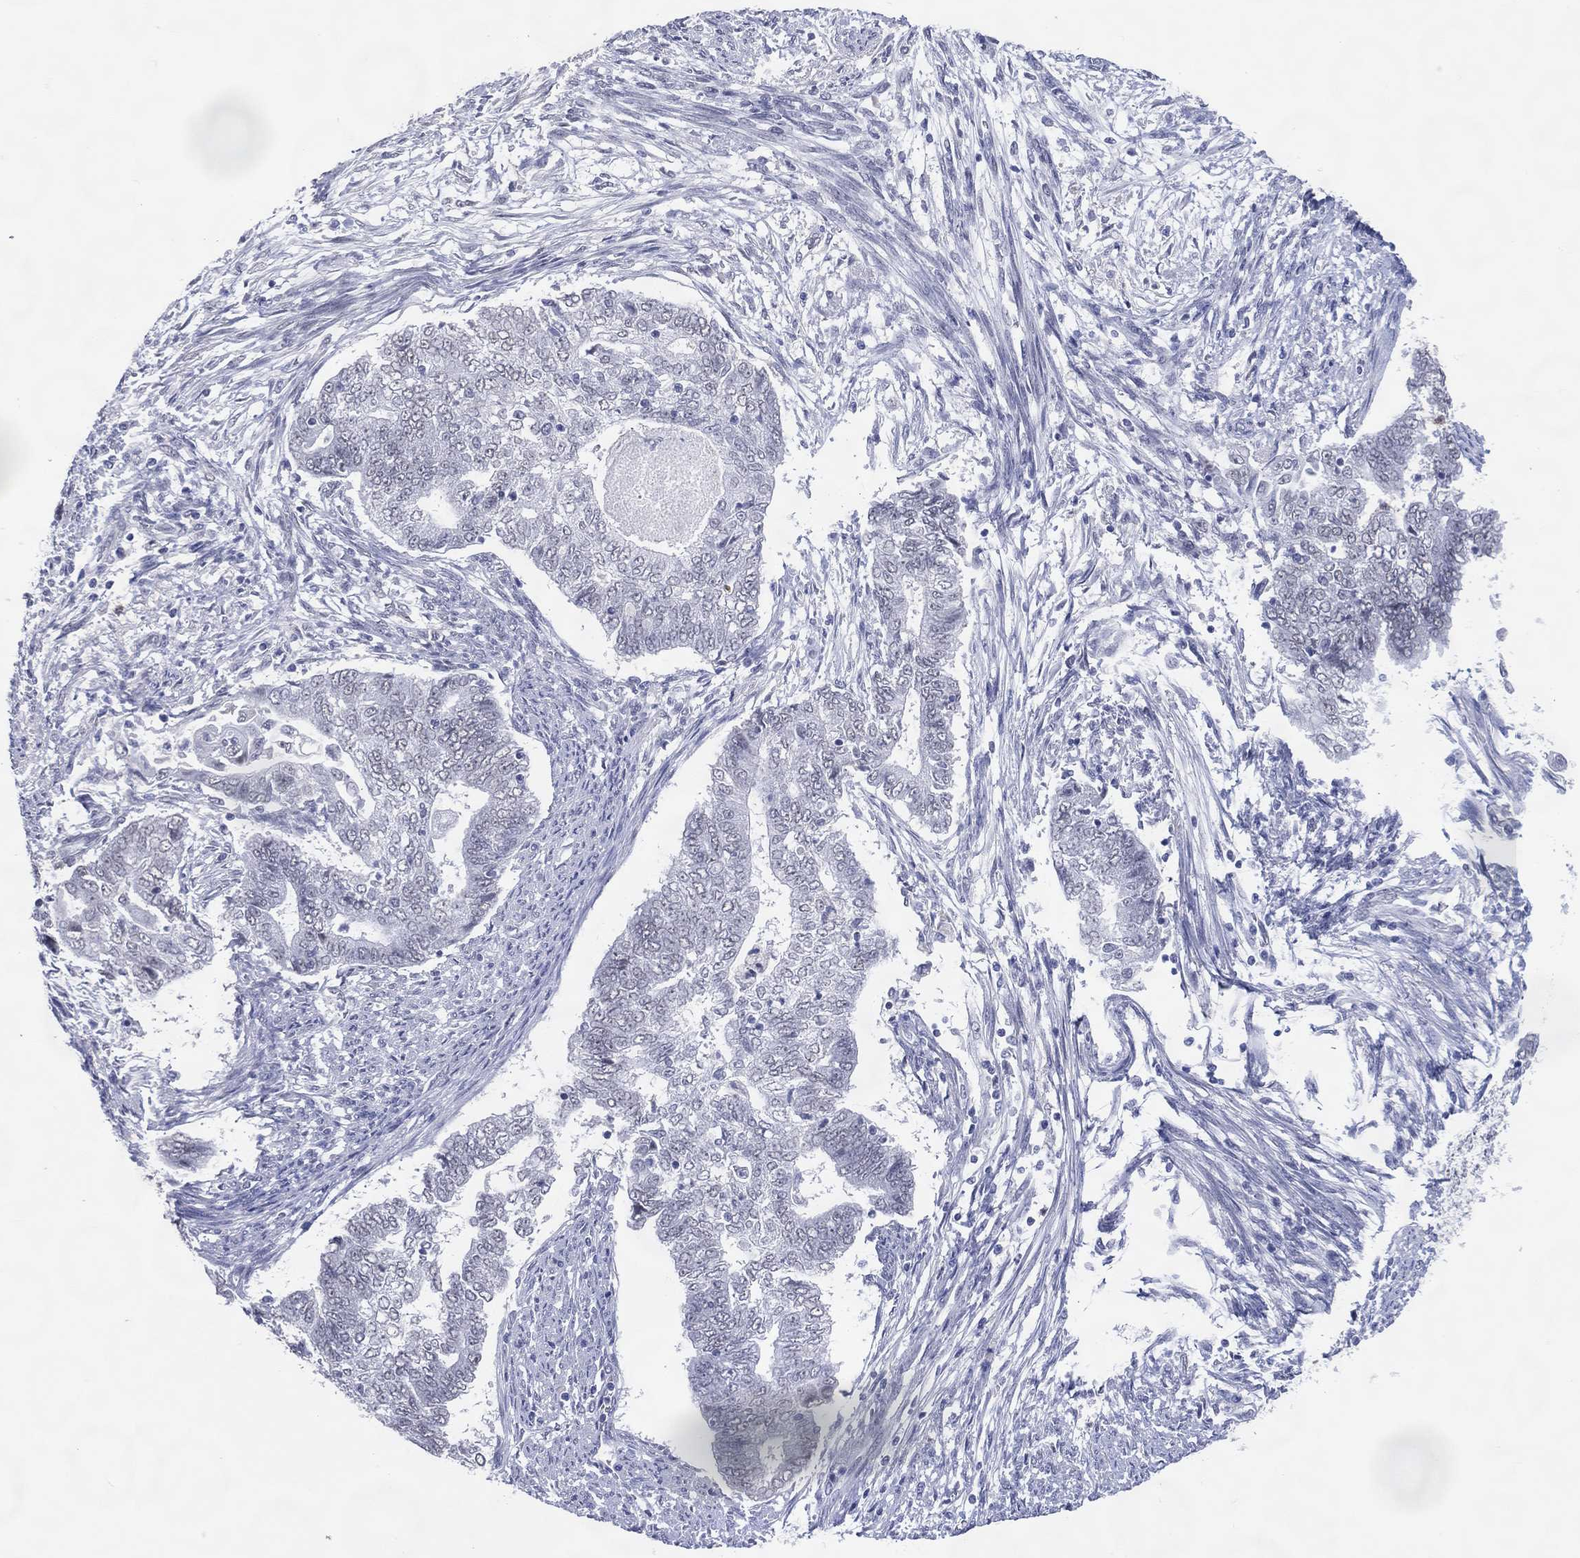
{"staining": {"intensity": "negative", "quantity": "none", "location": "none"}, "tissue": "endometrial cancer", "cell_type": "Tumor cells", "image_type": "cancer", "snomed": [{"axis": "morphology", "description": "Adenocarcinoma, NOS"}, {"axis": "topography", "description": "Endometrium"}], "caption": "High power microscopy image of an immunohistochemistry (IHC) histopathology image of endometrial cancer, revealing no significant staining in tumor cells.", "gene": "CFAP58", "patient": {"sex": "female", "age": 65}}